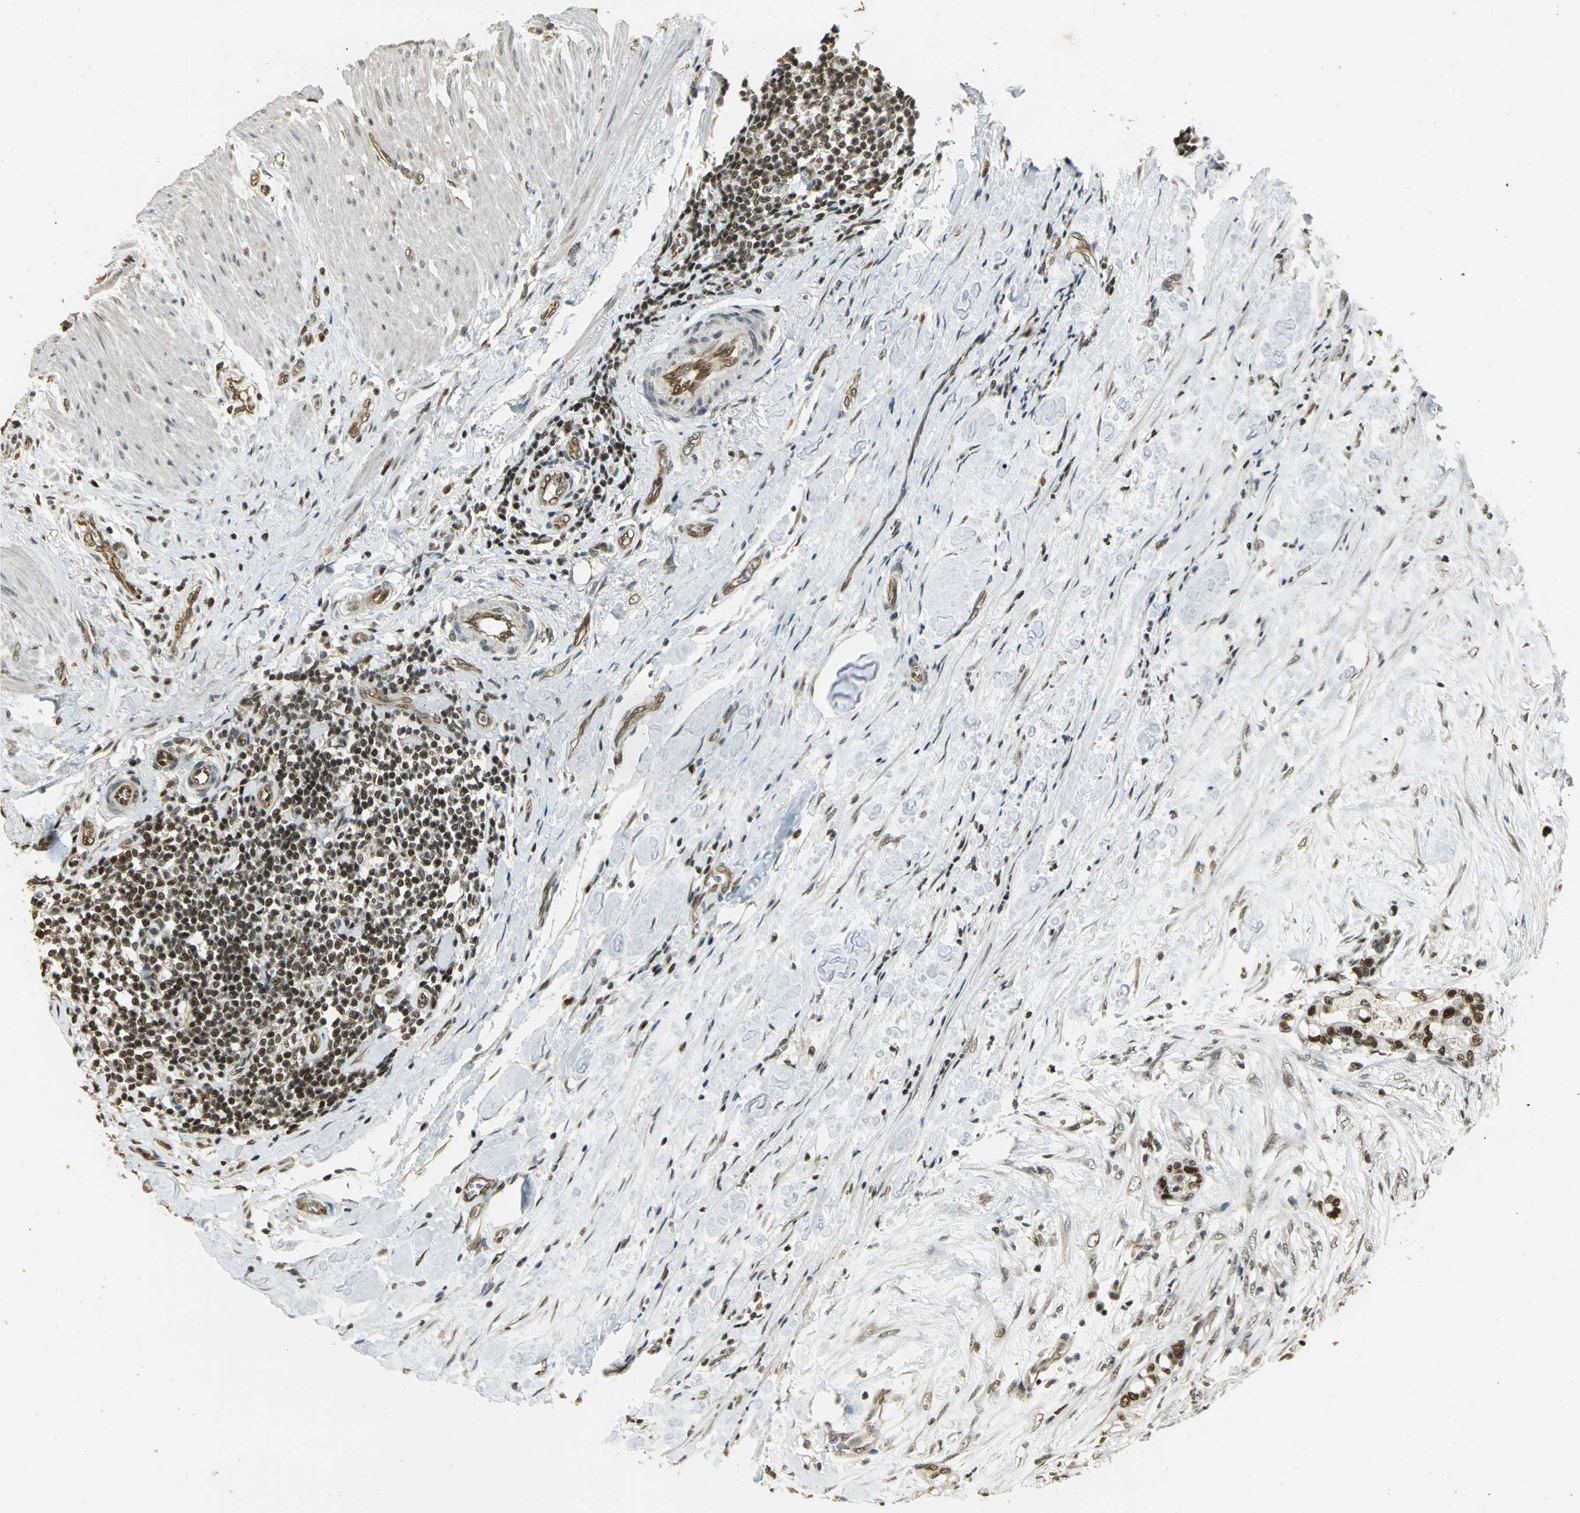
{"staining": {"intensity": "strong", "quantity": ">75%", "location": "nuclear"}, "tissue": "colorectal cancer", "cell_type": "Tumor cells", "image_type": "cancer", "snomed": [{"axis": "morphology", "description": "Adenocarcinoma, NOS"}, {"axis": "topography", "description": "Colon"}], "caption": "A brown stain labels strong nuclear positivity of a protein in colorectal adenocarcinoma tumor cells. (DAB (3,3'-diaminobenzidine) IHC, brown staining for protein, blue staining for nuclei).", "gene": "ELF1", "patient": {"sex": "male", "age": 82}}